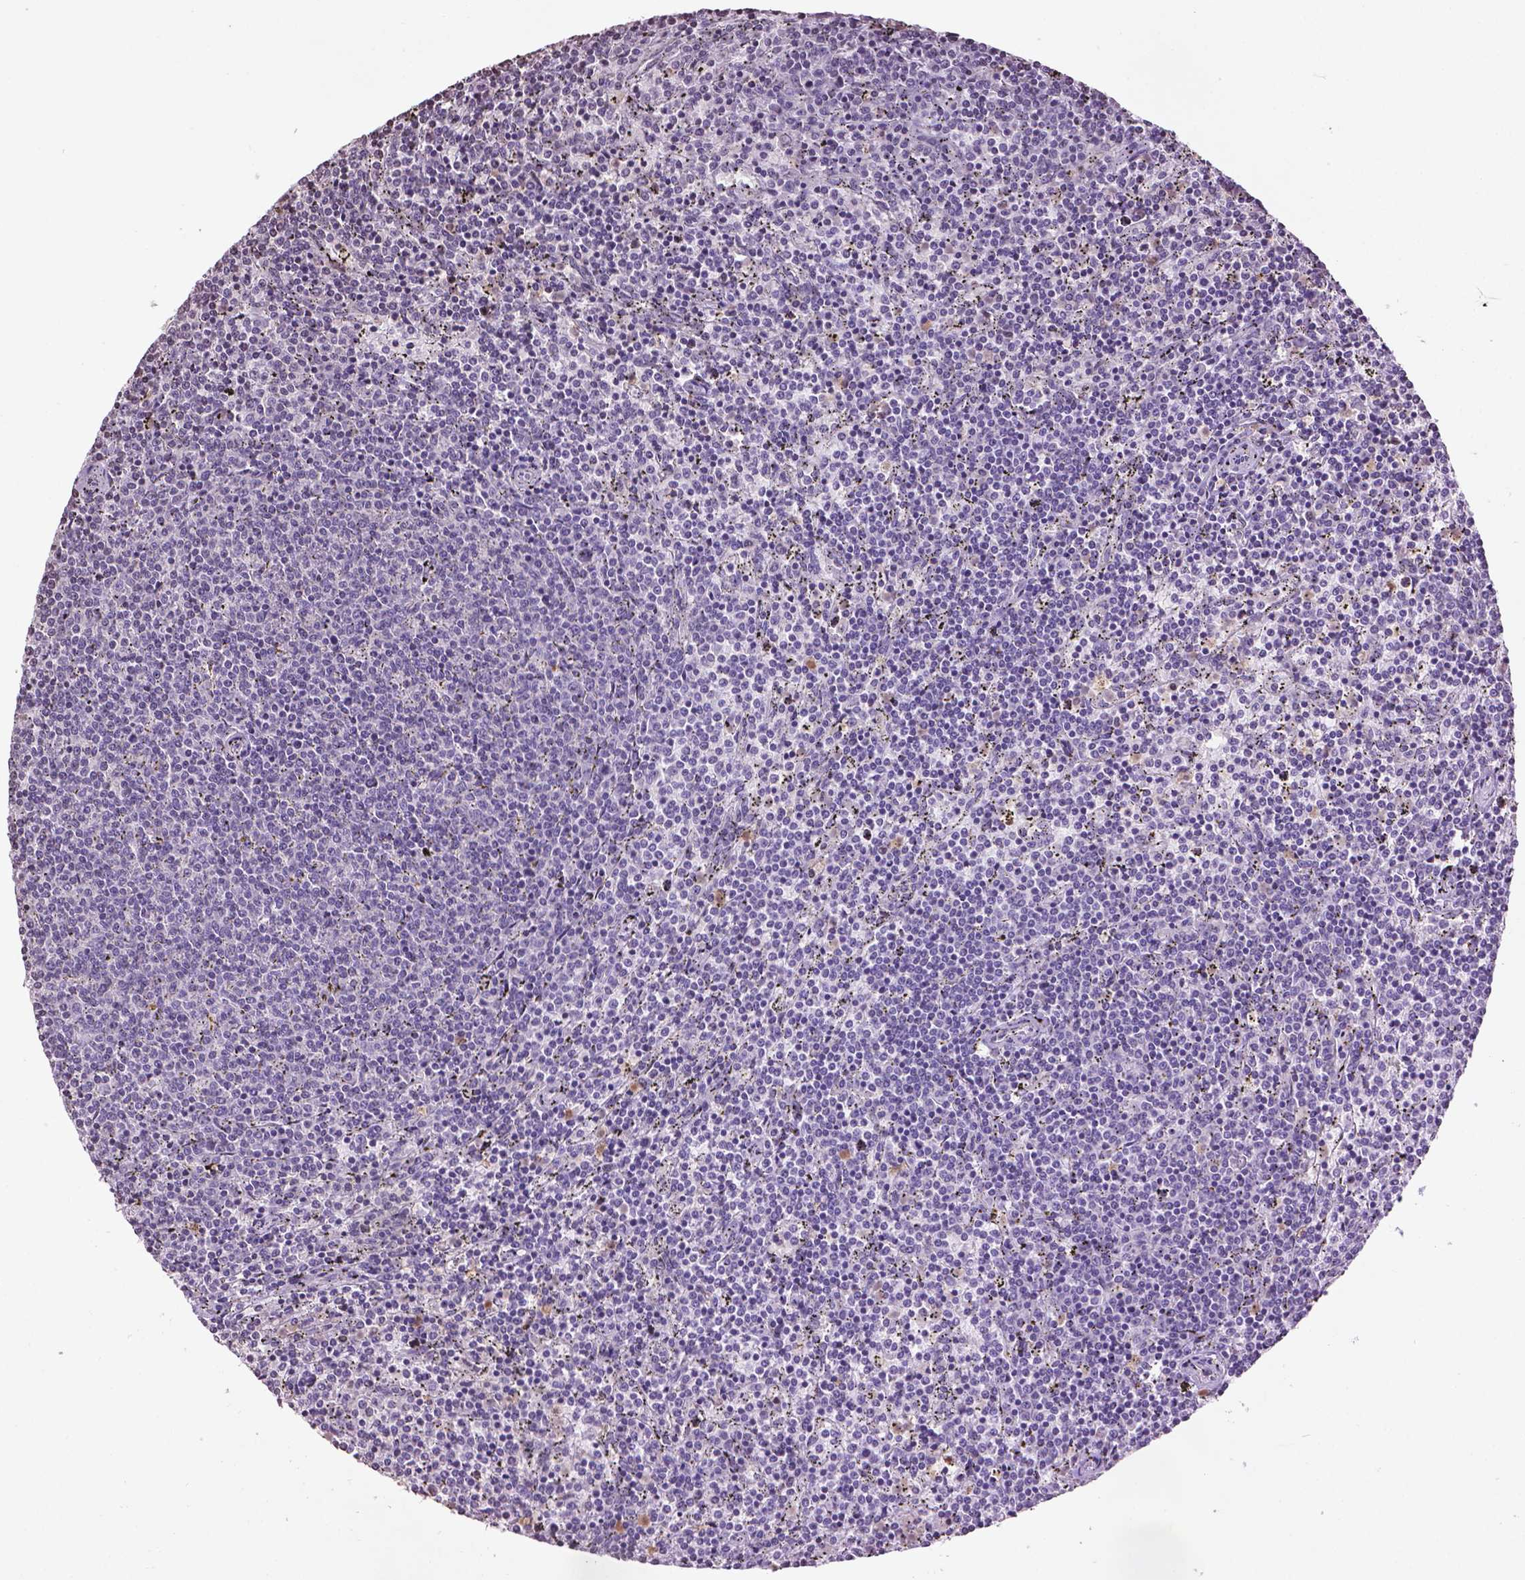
{"staining": {"intensity": "negative", "quantity": "none", "location": "none"}, "tissue": "lymphoma", "cell_type": "Tumor cells", "image_type": "cancer", "snomed": [{"axis": "morphology", "description": "Malignant lymphoma, non-Hodgkin's type, Low grade"}, {"axis": "topography", "description": "Spleen"}], "caption": "Low-grade malignant lymphoma, non-Hodgkin's type was stained to show a protein in brown. There is no significant expression in tumor cells.", "gene": "NTNG2", "patient": {"sex": "female", "age": 50}}